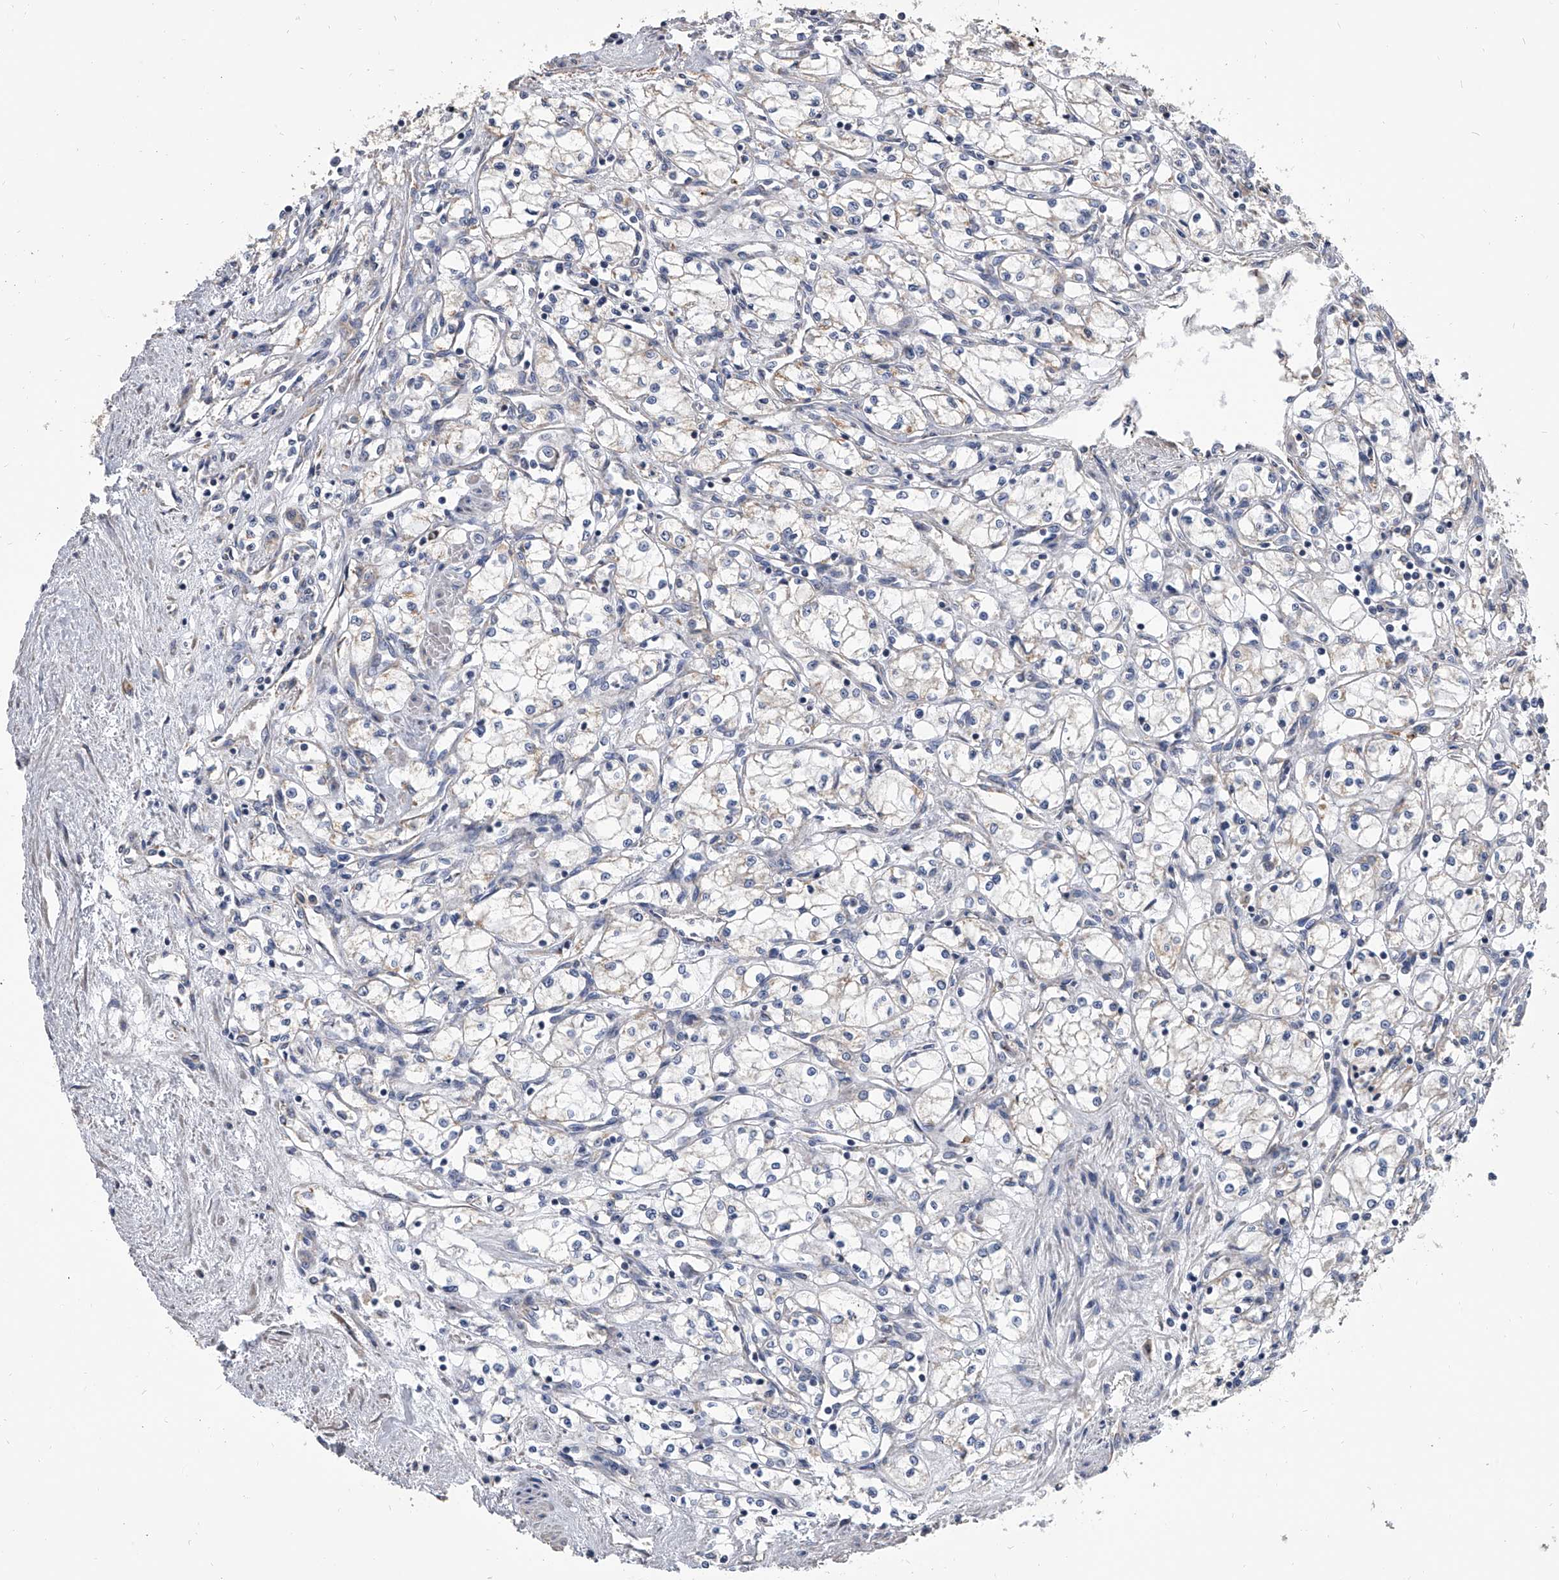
{"staining": {"intensity": "negative", "quantity": "none", "location": "none"}, "tissue": "renal cancer", "cell_type": "Tumor cells", "image_type": "cancer", "snomed": [{"axis": "morphology", "description": "Adenocarcinoma, NOS"}, {"axis": "topography", "description": "Kidney"}], "caption": "This is a photomicrograph of immunohistochemistry staining of adenocarcinoma (renal), which shows no positivity in tumor cells.", "gene": "MRPL28", "patient": {"sex": "male", "age": 59}}